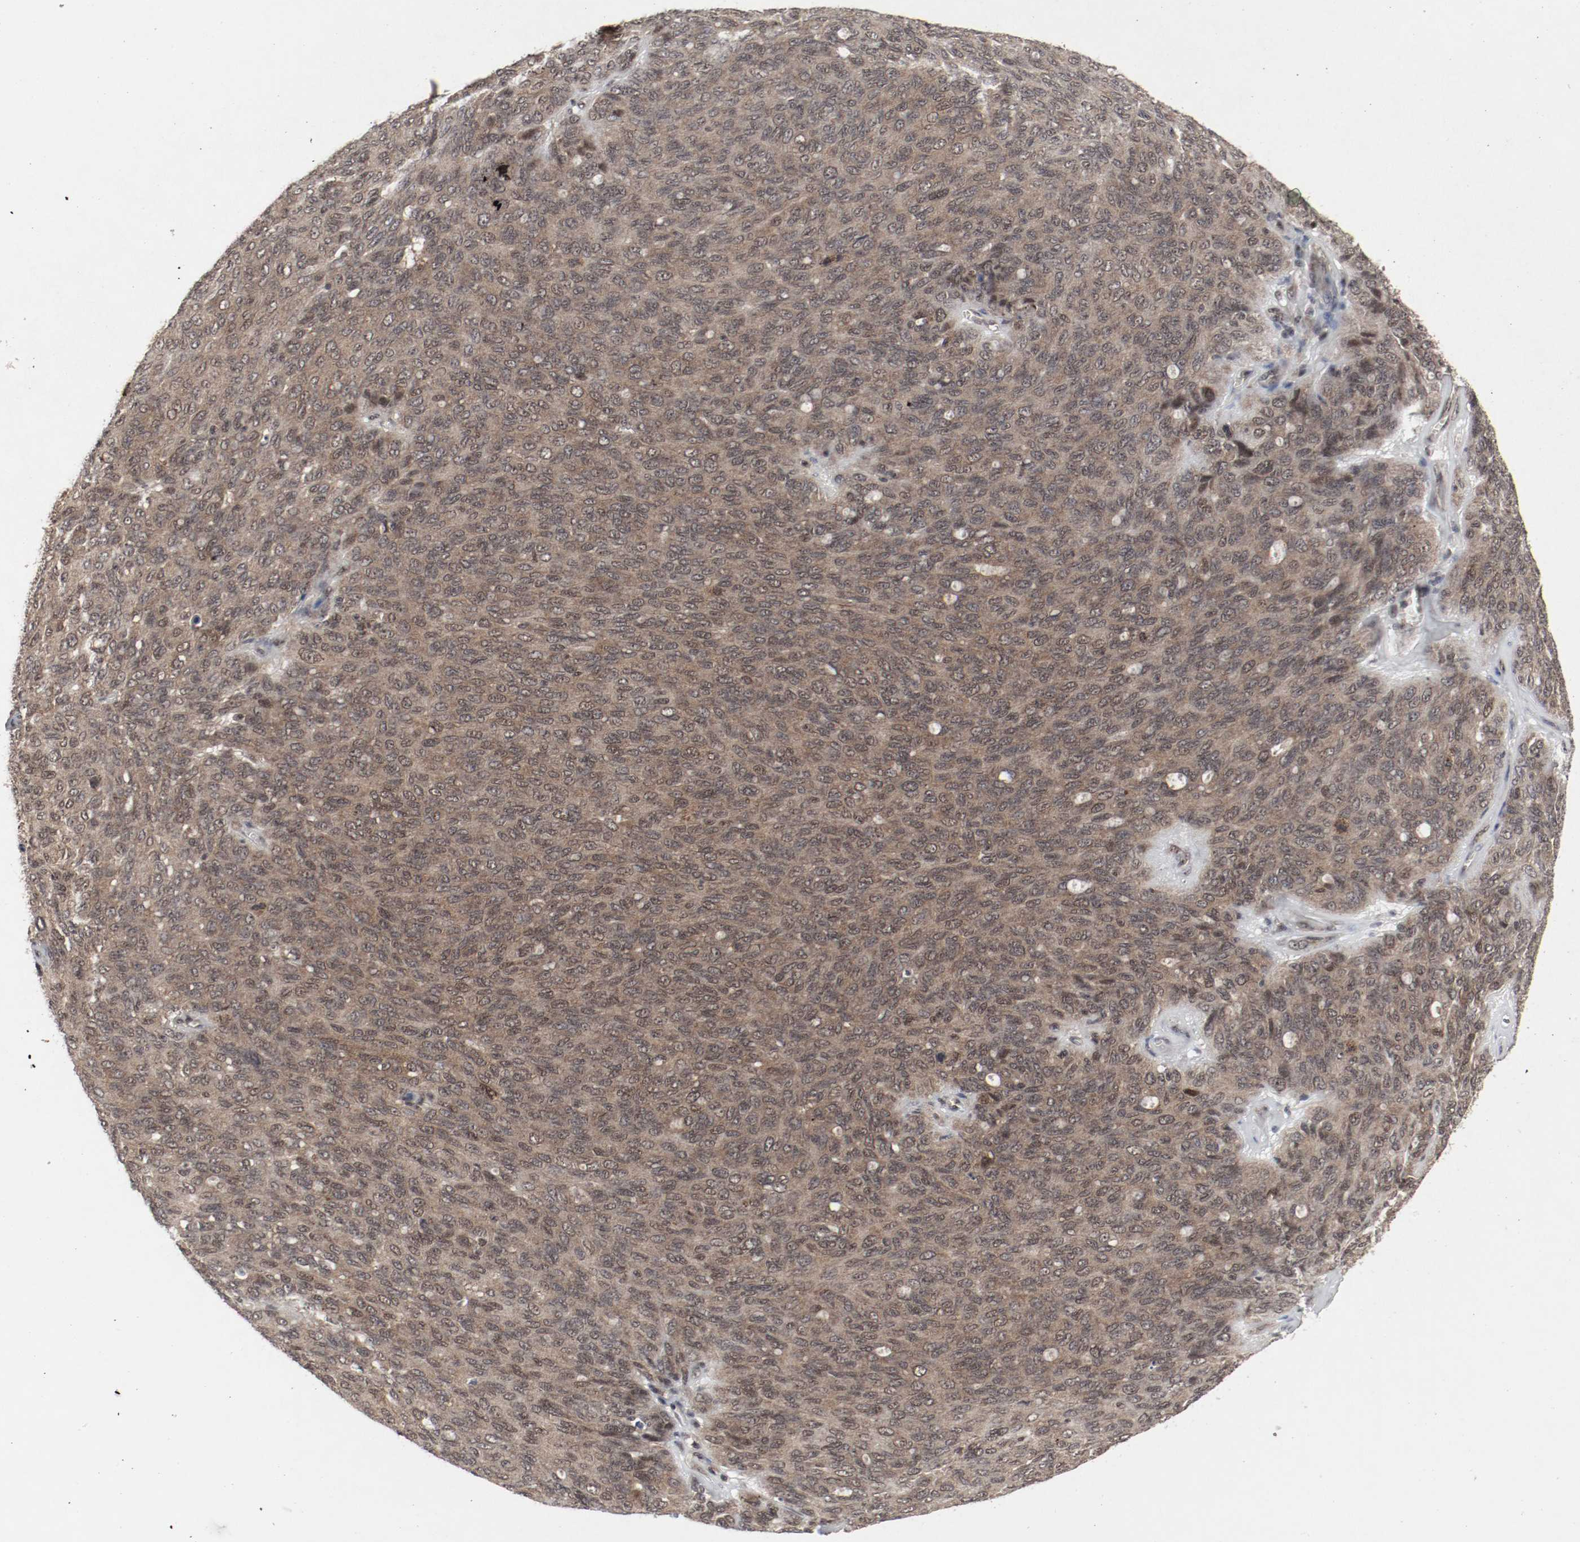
{"staining": {"intensity": "moderate", "quantity": ">75%", "location": "cytoplasmic/membranous,nuclear"}, "tissue": "ovarian cancer", "cell_type": "Tumor cells", "image_type": "cancer", "snomed": [{"axis": "morphology", "description": "Carcinoma, endometroid"}, {"axis": "topography", "description": "Ovary"}], "caption": "Tumor cells reveal moderate cytoplasmic/membranous and nuclear staining in approximately >75% of cells in endometroid carcinoma (ovarian). The protein is stained brown, and the nuclei are stained in blue (DAB (3,3'-diaminobenzidine) IHC with brightfield microscopy, high magnification).", "gene": "CSNK2B", "patient": {"sex": "female", "age": 60}}